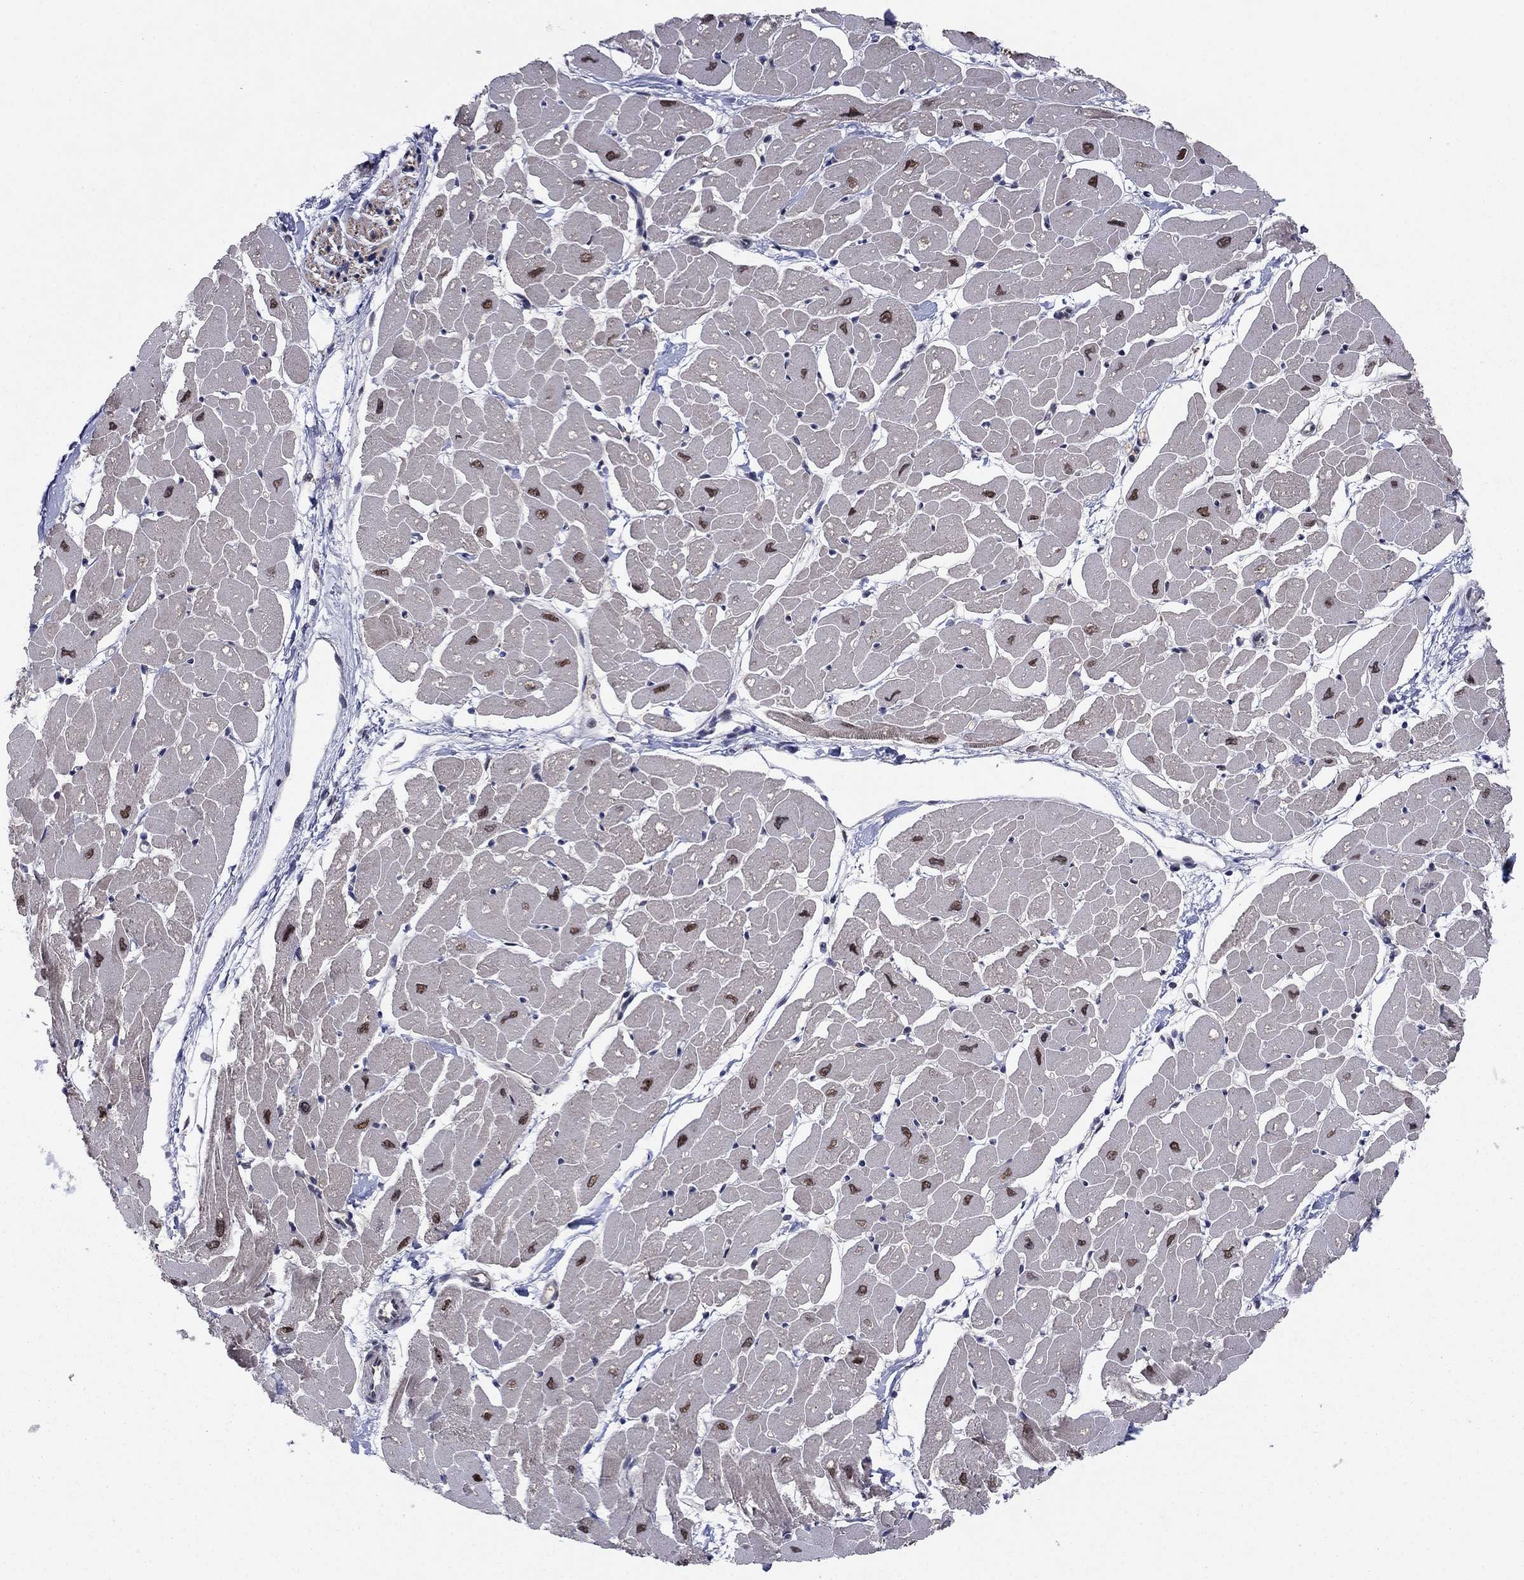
{"staining": {"intensity": "moderate", "quantity": "<25%", "location": "cytoplasmic/membranous,nuclear"}, "tissue": "heart muscle", "cell_type": "Cardiomyocytes", "image_type": "normal", "snomed": [{"axis": "morphology", "description": "Normal tissue, NOS"}, {"axis": "topography", "description": "Heart"}], "caption": "DAB immunohistochemical staining of benign heart muscle exhibits moderate cytoplasmic/membranous,nuclear protein positivity in about <25% of cardiomyocytes.", "gene": "PSMC1", "patient": {"sex": "male", "age": 57}}